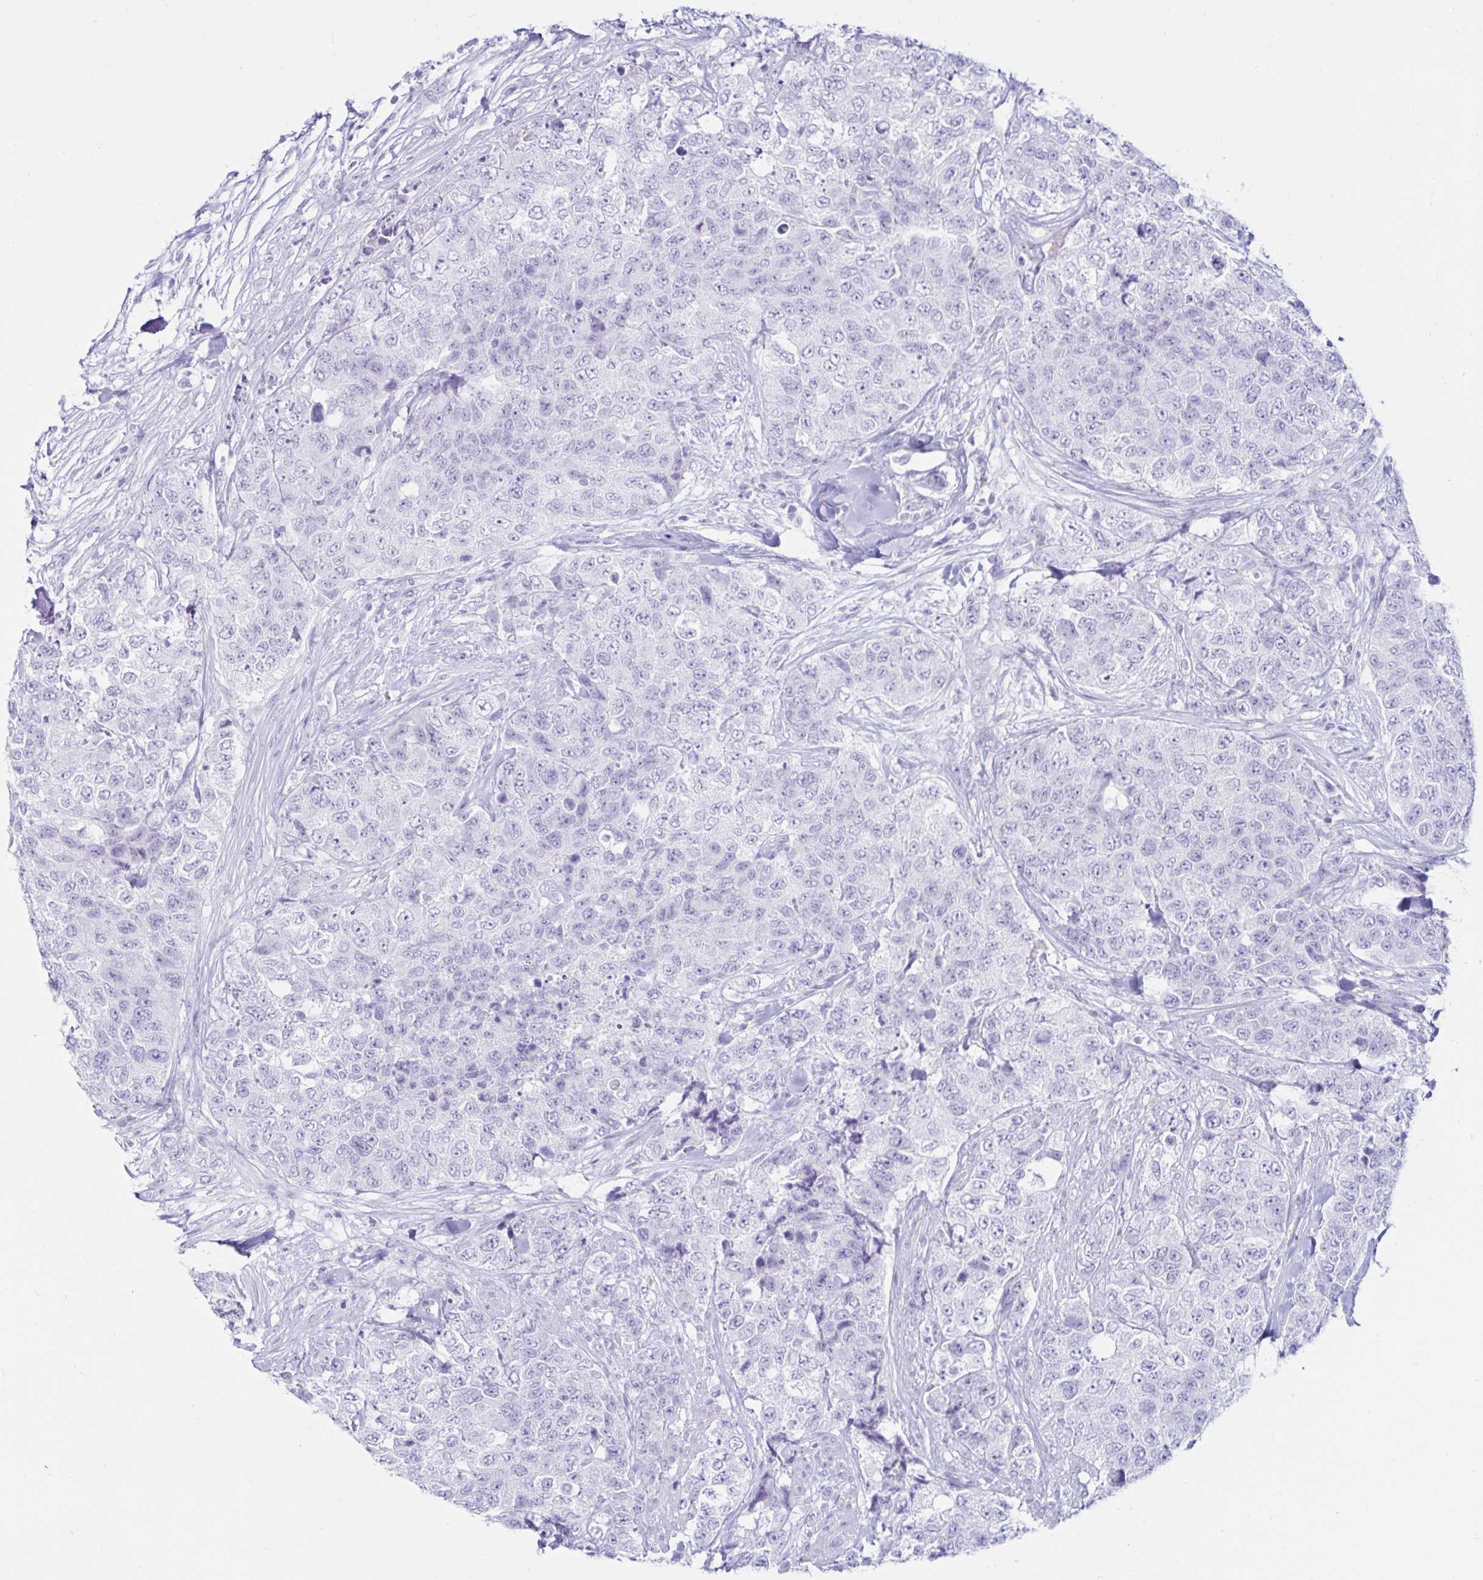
{"staining": {"intensity": "negative", "quantity": "none", "location": "none"}, "tissue": "urothelial cancer", "cell_type": "Tumor cells", "image_type": "cancer", "snomed": [{"axis": "morphology", "description": "Urothelial carcinoma, High grade"}, {"axis": "topography", "description": "Urinary bladder"}], "caption": "Urothelial carcinoma (high-grade) was stained to show a protein in brown. There is no significant expression in tumor cells.", "gene": "BEST1", "patient": {"sex": "female", "age": 78}}